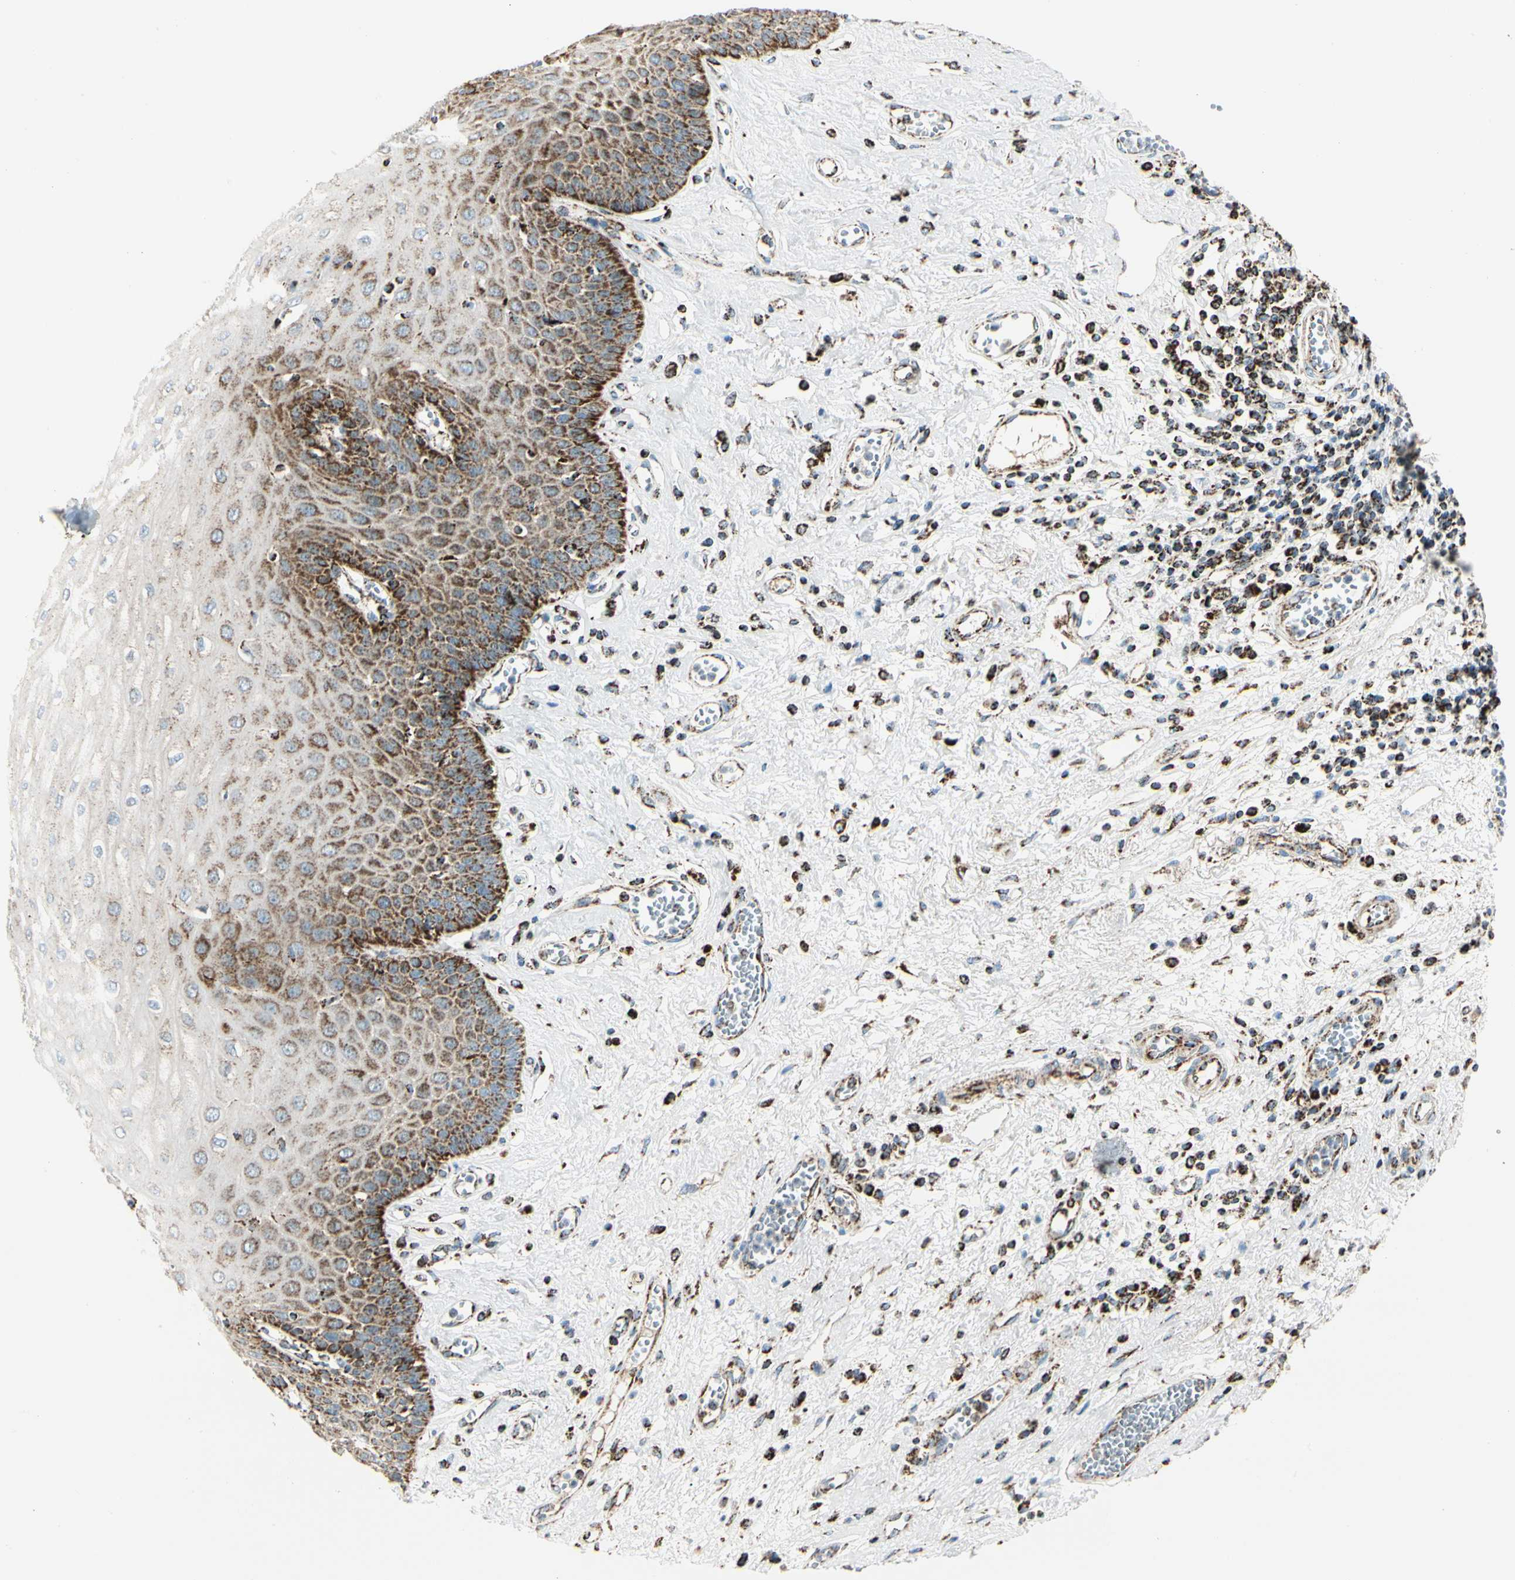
{"staining": {"intensity": "strong", "quantity": "<25%", "location": "cytoplasmic/membranous"}, "tissue": "esophagus", "cell_type": "Squamous epithelial cells", "image_type": "normal", "snomed": [{"axis": "morphology", "description": "Normal tissue, NOS"}, {"axis": "morphology", "description": "Squamous cell carcinoma, NOS"}, {"axis": "topography", "description": "Esophagus"}], "caption": "DAB (3,3'-diaminobenzidine) immunohistochemical staining of unremarkable human esophagus reveals strong cytoplasmic/membranous protein expression in approximately <25% of squamous epithelial cells.", "gene": "ME2", "patient": {"sex": "male", "age": 65}}